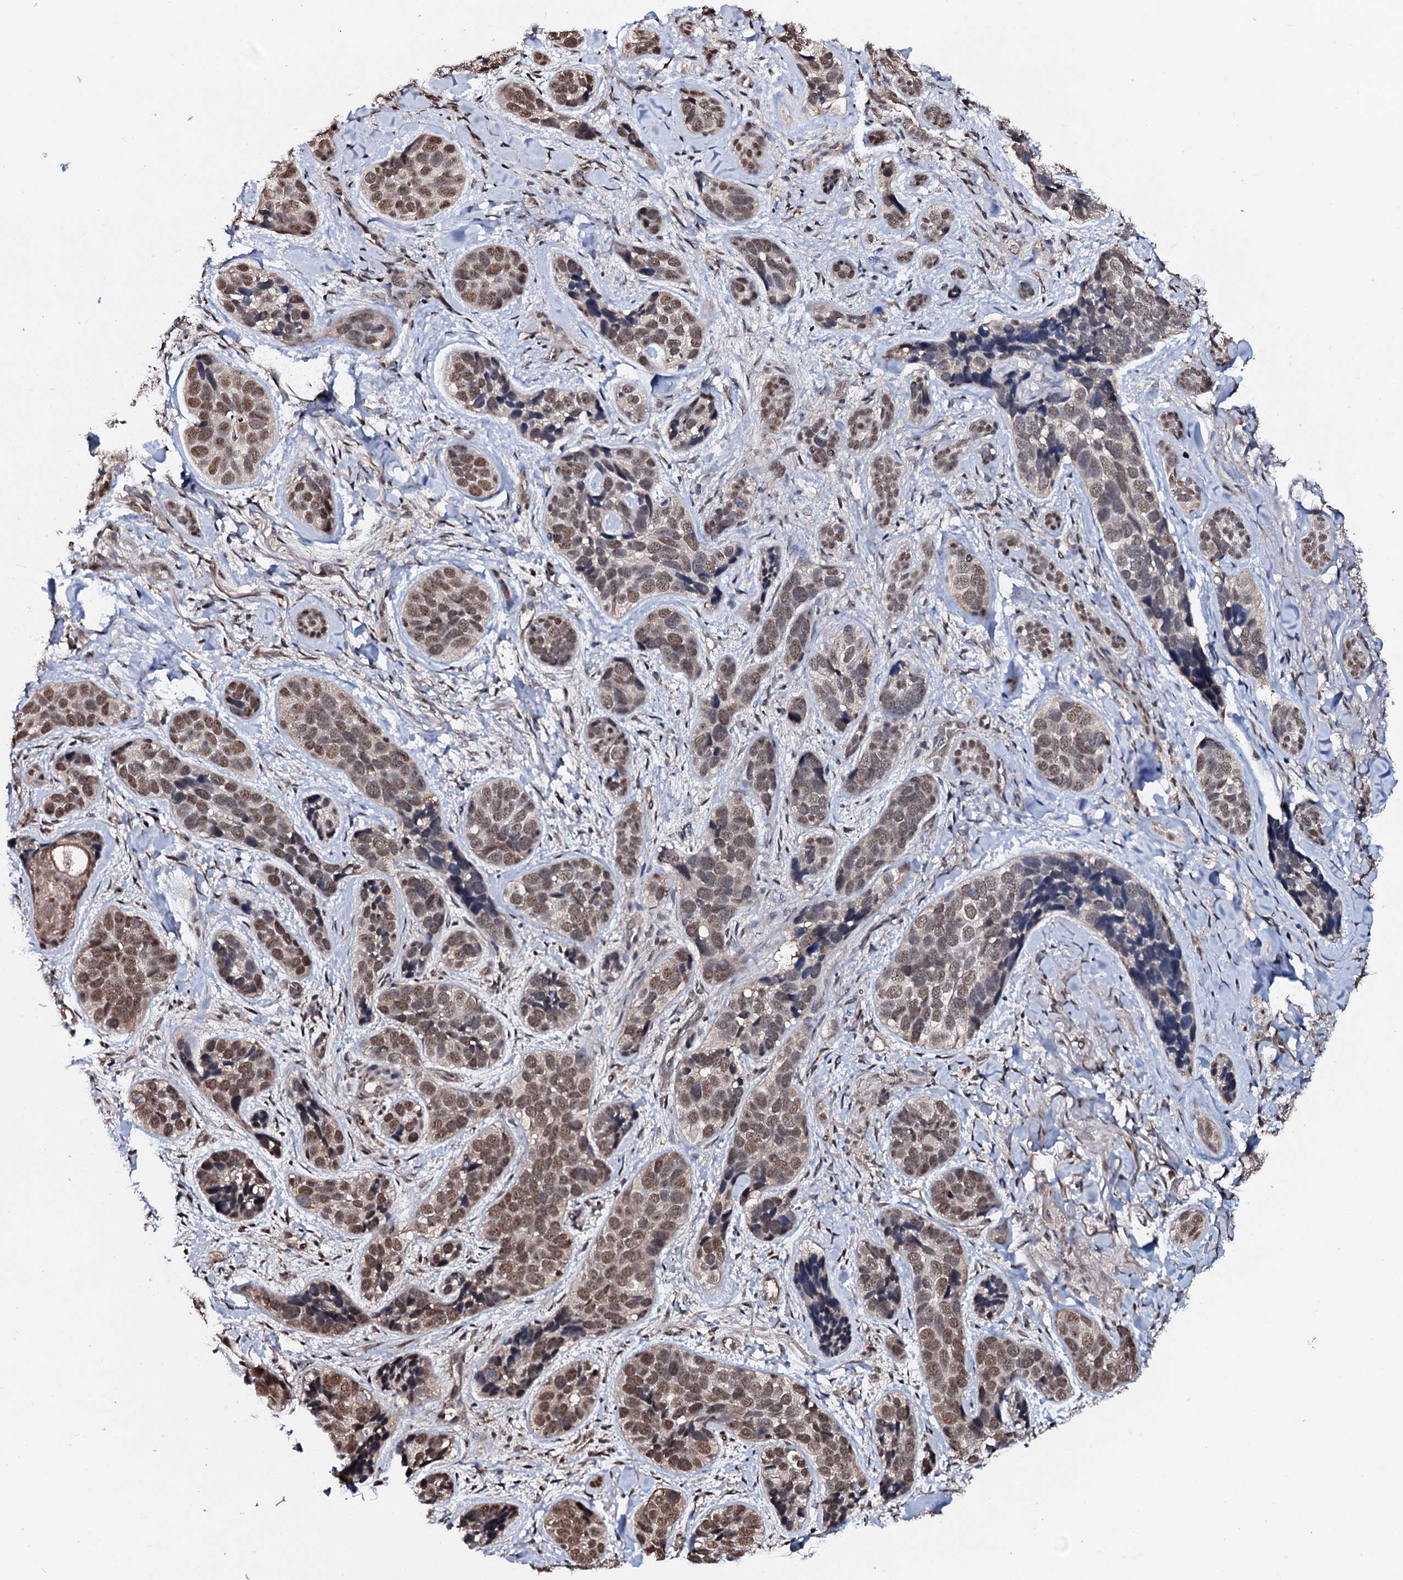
{"staining": {"intensity": "moderate", "quantity": ">75%", "location": "nuclear"}, "tissue": "skin cancer", "cell_type": "Tumor cells", "image_type": "cancer", "snomed": [{"axis": "morphology", "description": "Basal cell carcinoma"}, {"axis": "topography", "description": "Skin"}], "caption": "Tumor cells exhibit moderate nuclear expression in approximately >75% of cells in basal cell carcinoma (skin).", "gene": "COG6", "patient": {"sex": "male", "age": 71}}